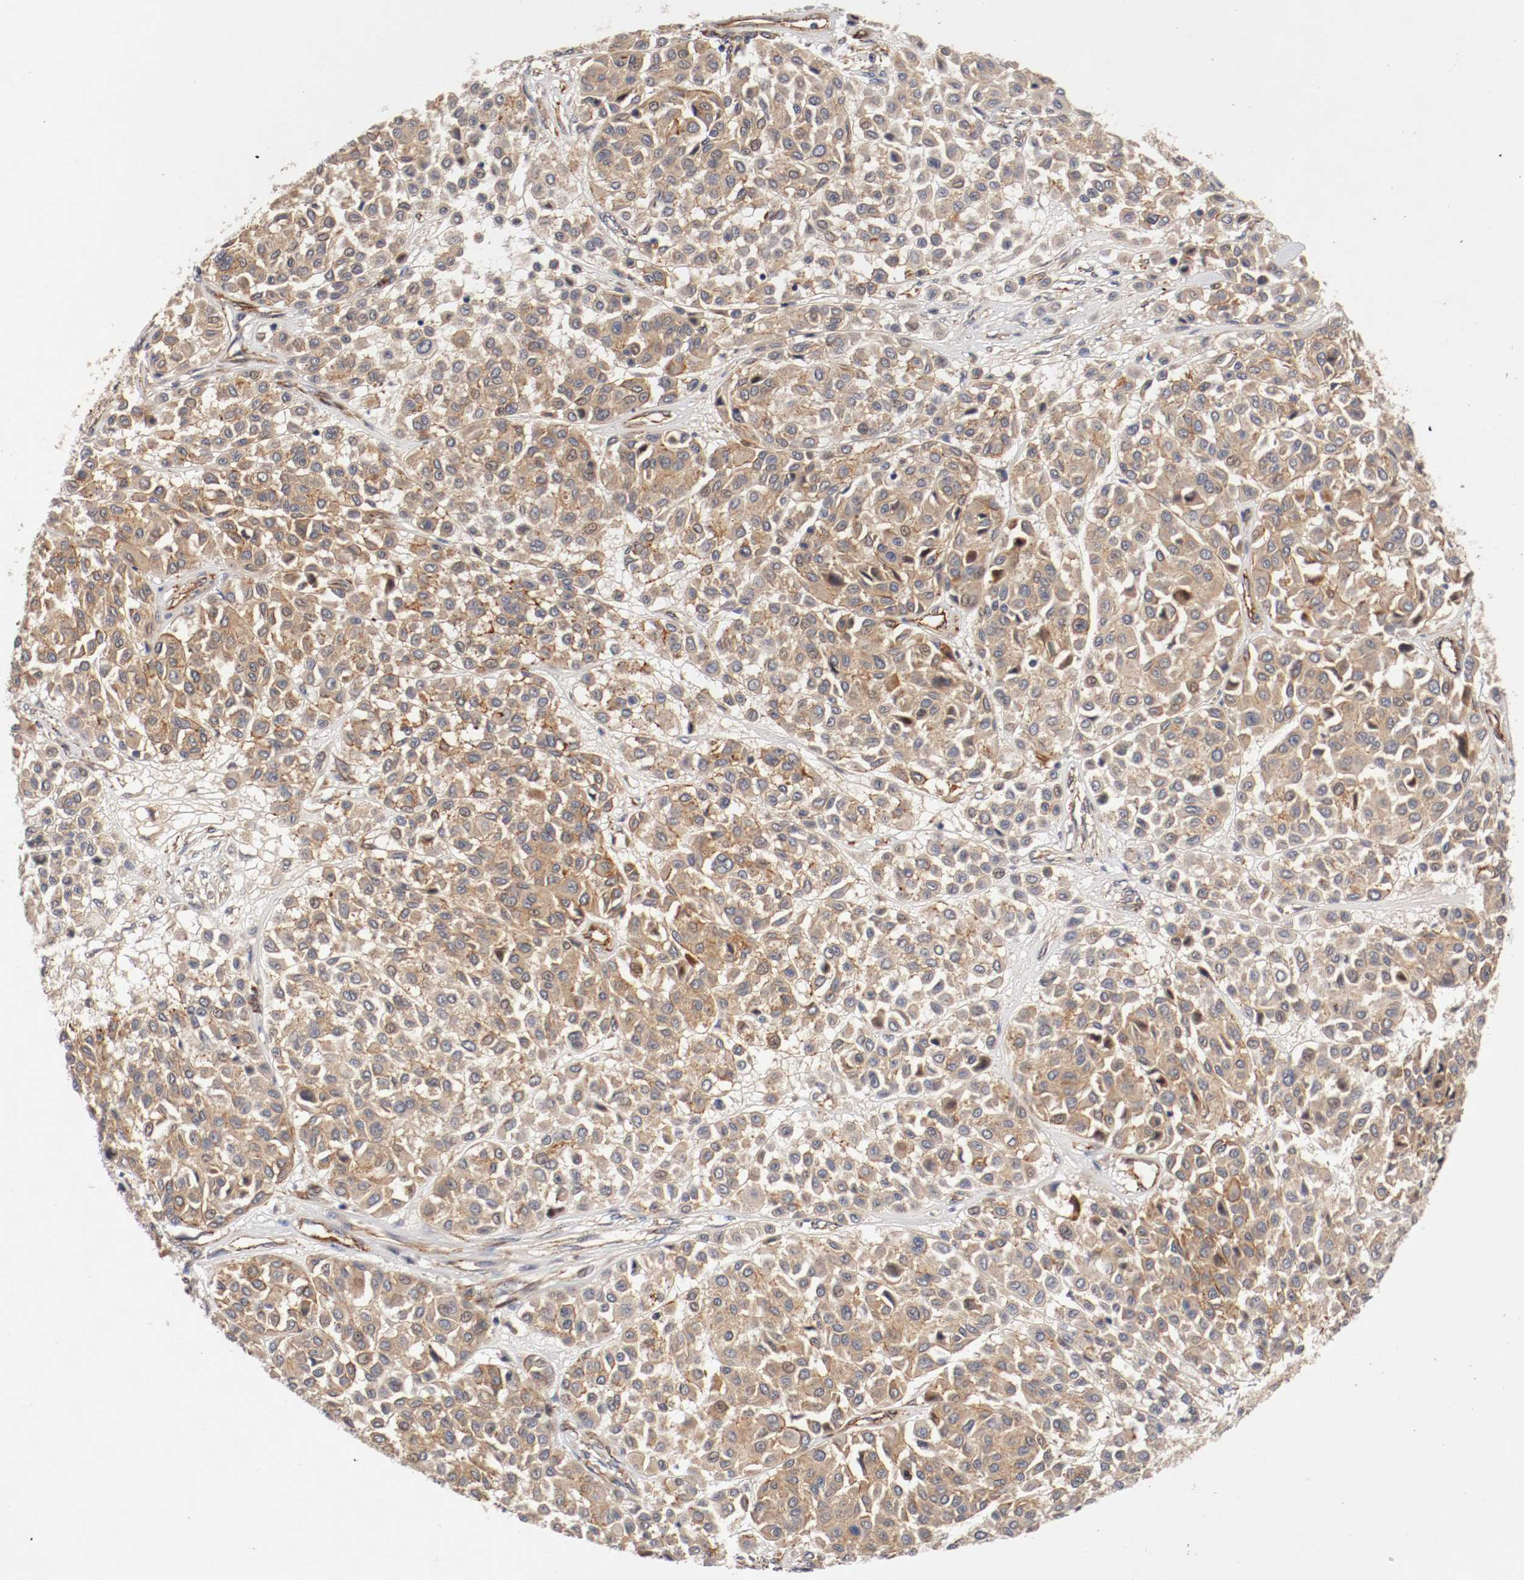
{"staining": {"intensity": "weak", "quantity": ">75%", "location": "cytoplasmic/membranous"}, "tissue": "melanoma", "cell_type": "Tumor cells", "image_type": "cancer", "snomed": [{"axis": "morphology", "description": "Malignant melanoma, Metastatic site"}, {"axis": "topography", "description": "Soft tissue"}], "caption": "Immunohistochemistry (IHC) image of malignant melanoma (metastatic site) stained for a protein (brown), which exhibits low levels of weak cytoplasmic/membranous staining in about >75% of tumor cells.", "gene": "TYK2", "patient": {"sex": "male", "age": 41}}